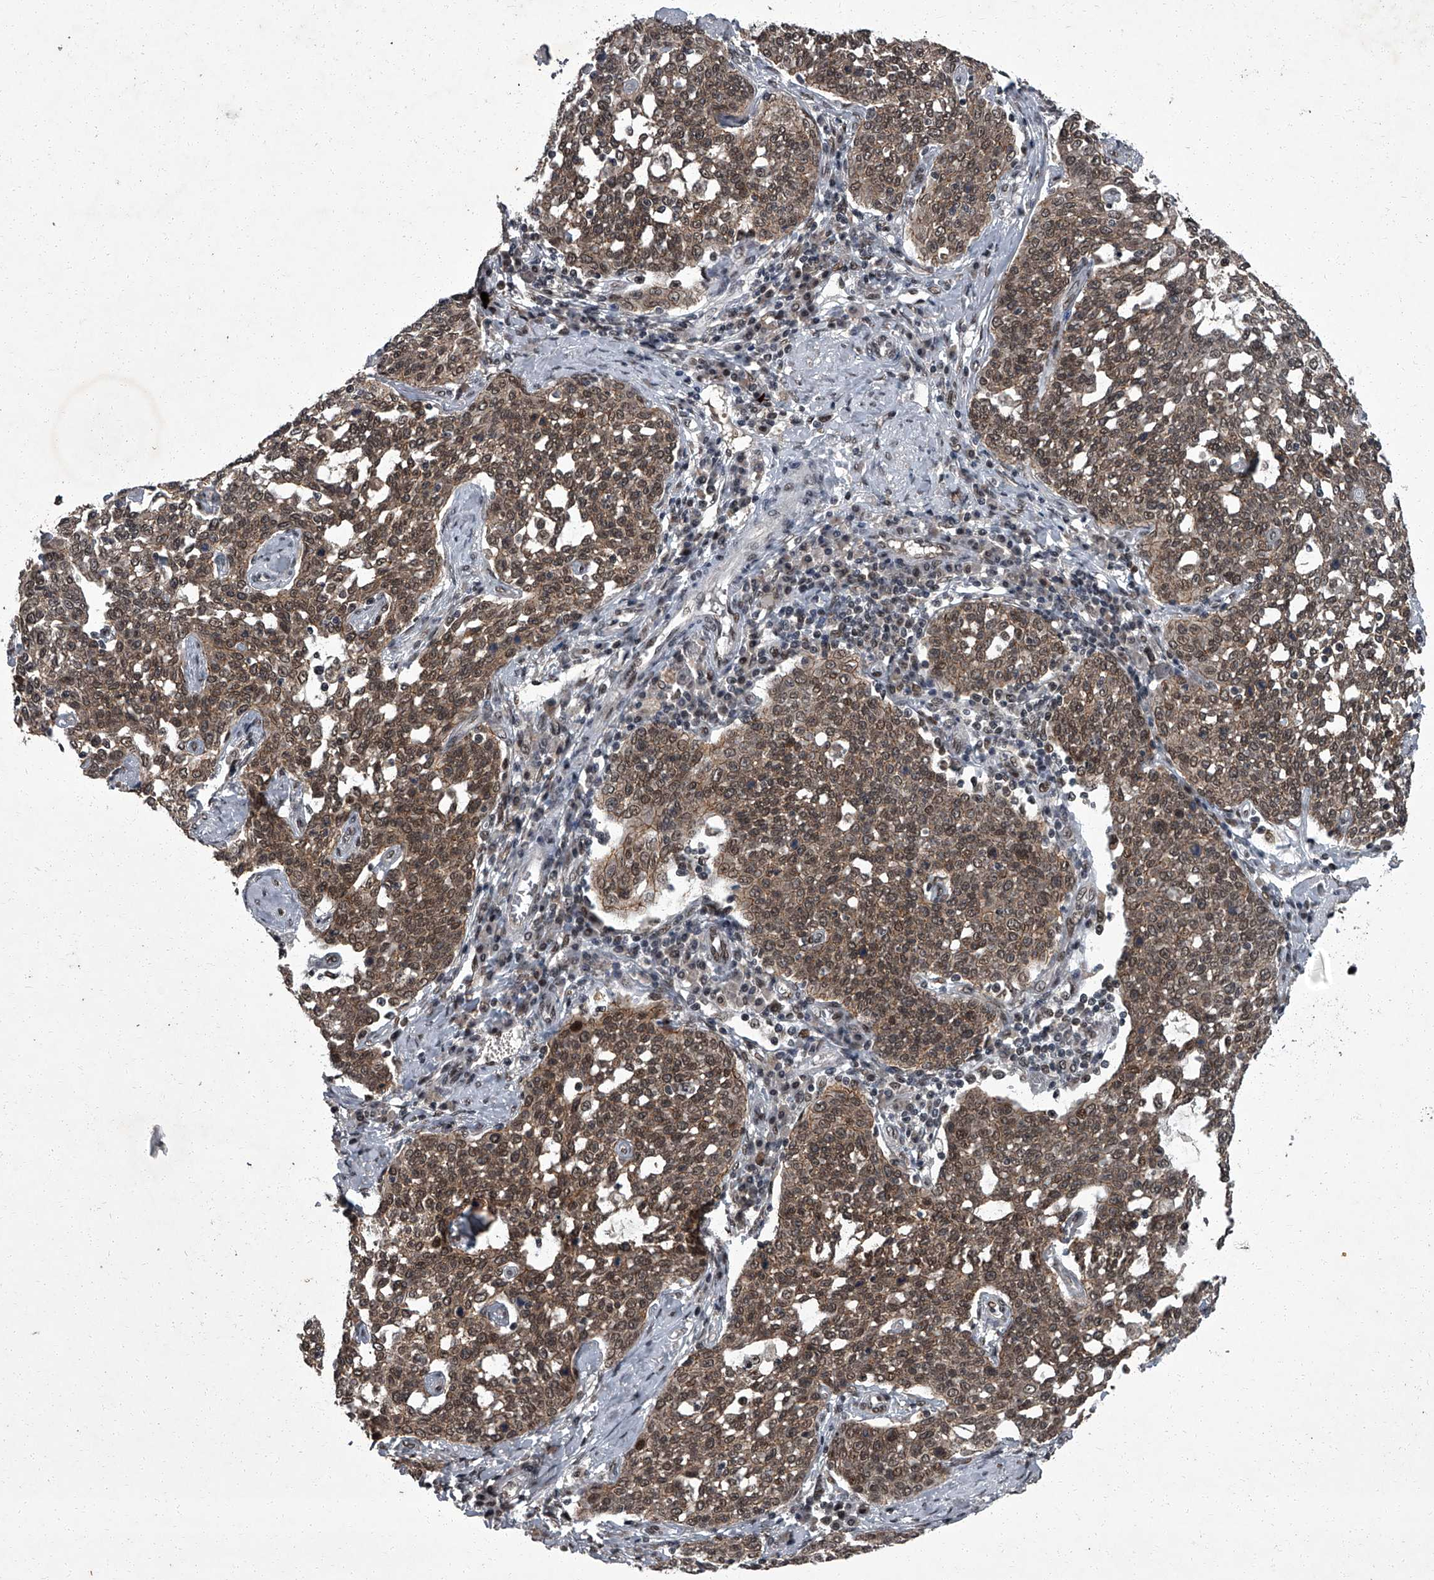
{"staining": {"intensity": "moderate", "quantity": ">75%", "location": "cytoplasmic/membranous,nuclear"}, "tissue": "cervical cancer", "cell_type": "Tumor cells", "image_type": "cancer", "snomed": [{"axis": "morphology", "description": "Squamous cell carcinoma, NOS"}, {"axis": "topography", "description": "Cervix"}], "caption": "IHC of cervical cancer (squamous cell carcinoma) displays medium levels of moderate cytoplasmic/membranous and nuclear expression in about >75% of tumor cells.", "gene": "ZNF518B", "patient": {"sex": "female", "age": 34}}